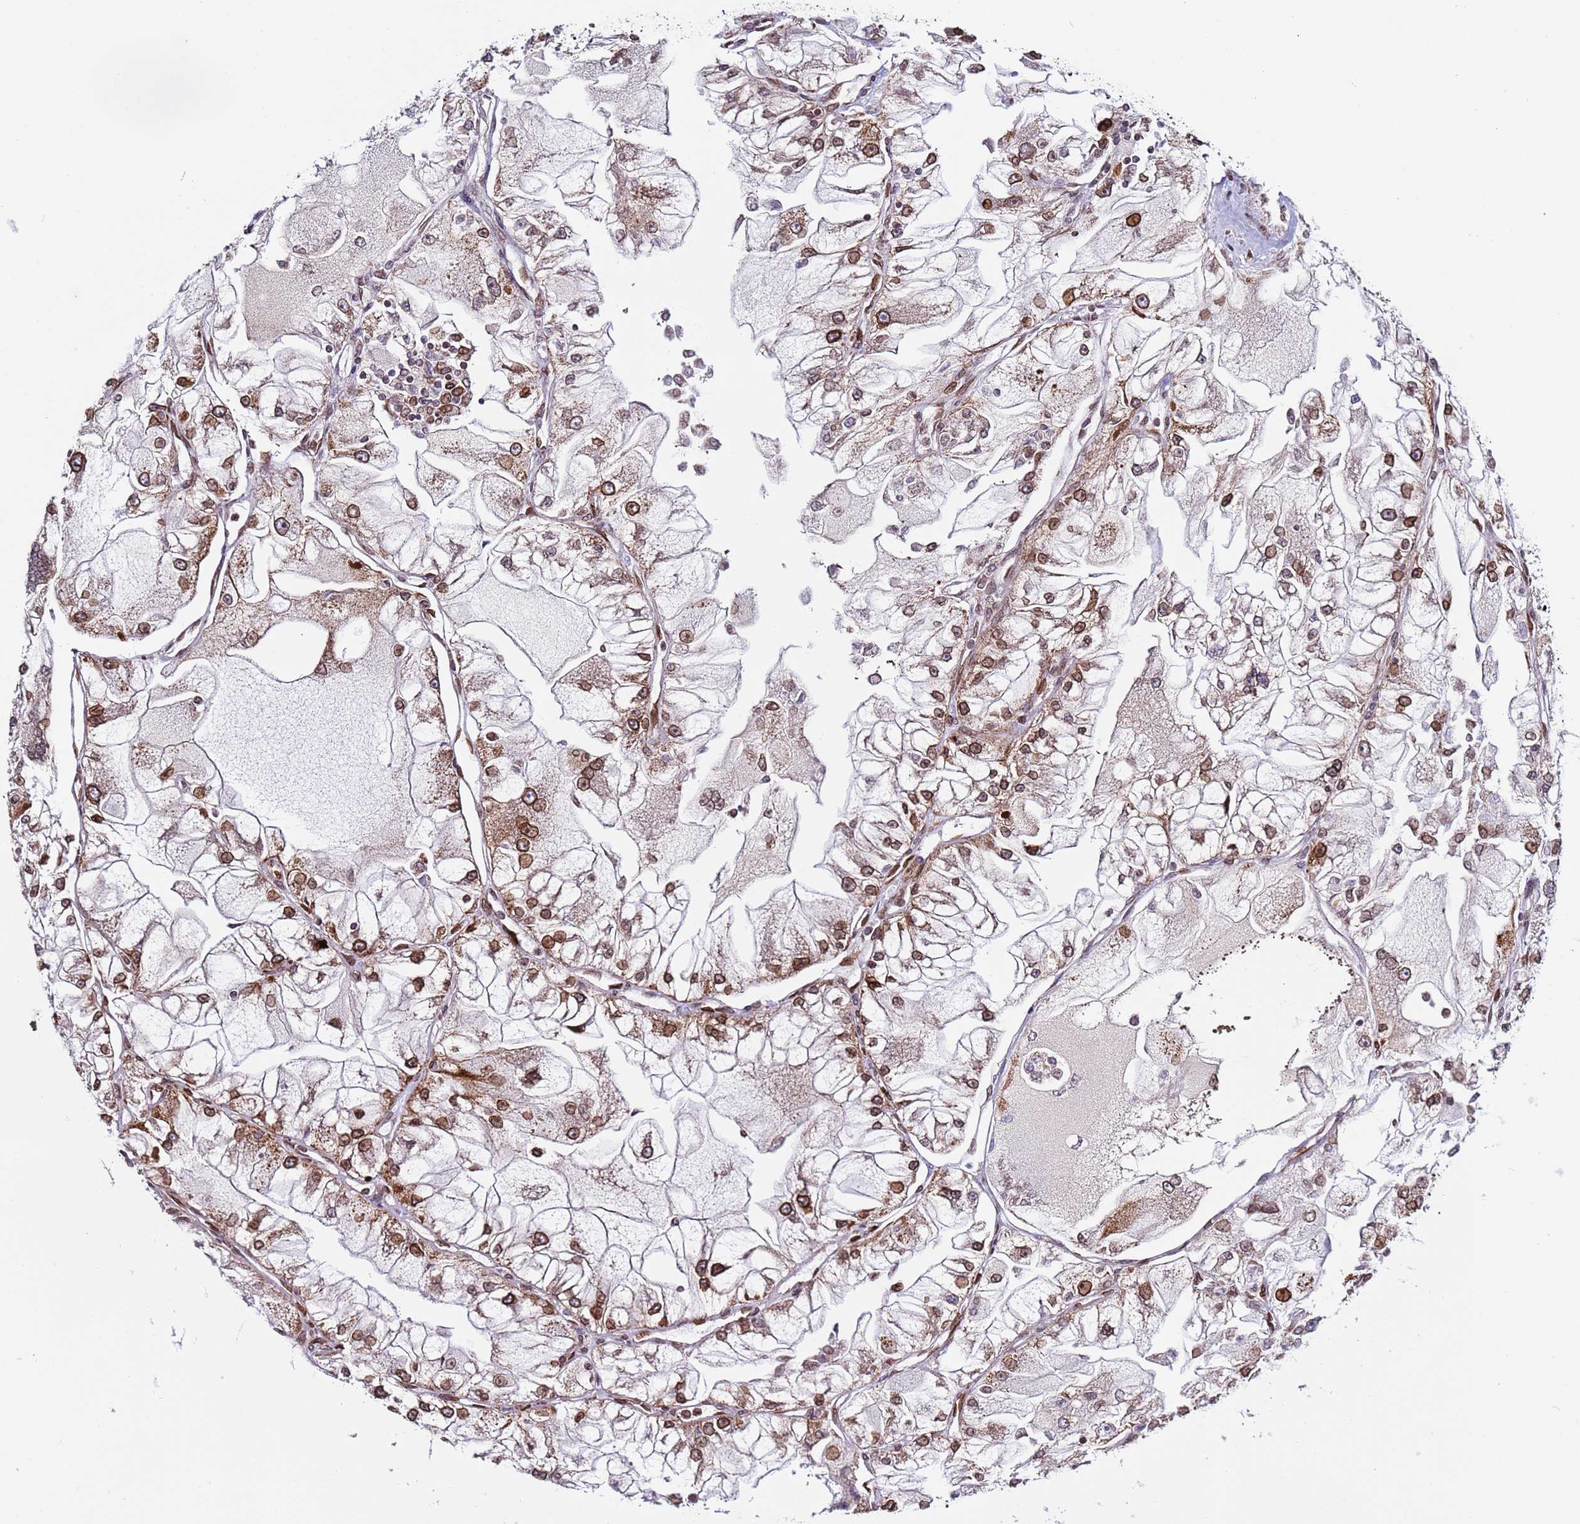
{"staining": {"intensity": "moderate", "quantity": ">75%", "location": "nuclear"}, "tissue": "renal cancer", "cell_type": "Tumor cells", "image_type": "cancer", "snomed": [{"axis": "morphology", "description": "Adenocarcinoma, NOS"}, {"axis": "topography", "description": "Kidney"}], "caption": "An image showing moderate nuclear positivity in approximately >75% of tumor cells in renal cancer (adenocarcinoma), as visualized by brown immunohistochemical staining.", "gene": "TOR1AIP1", "patient": {"sex": "female", "age": 72}}